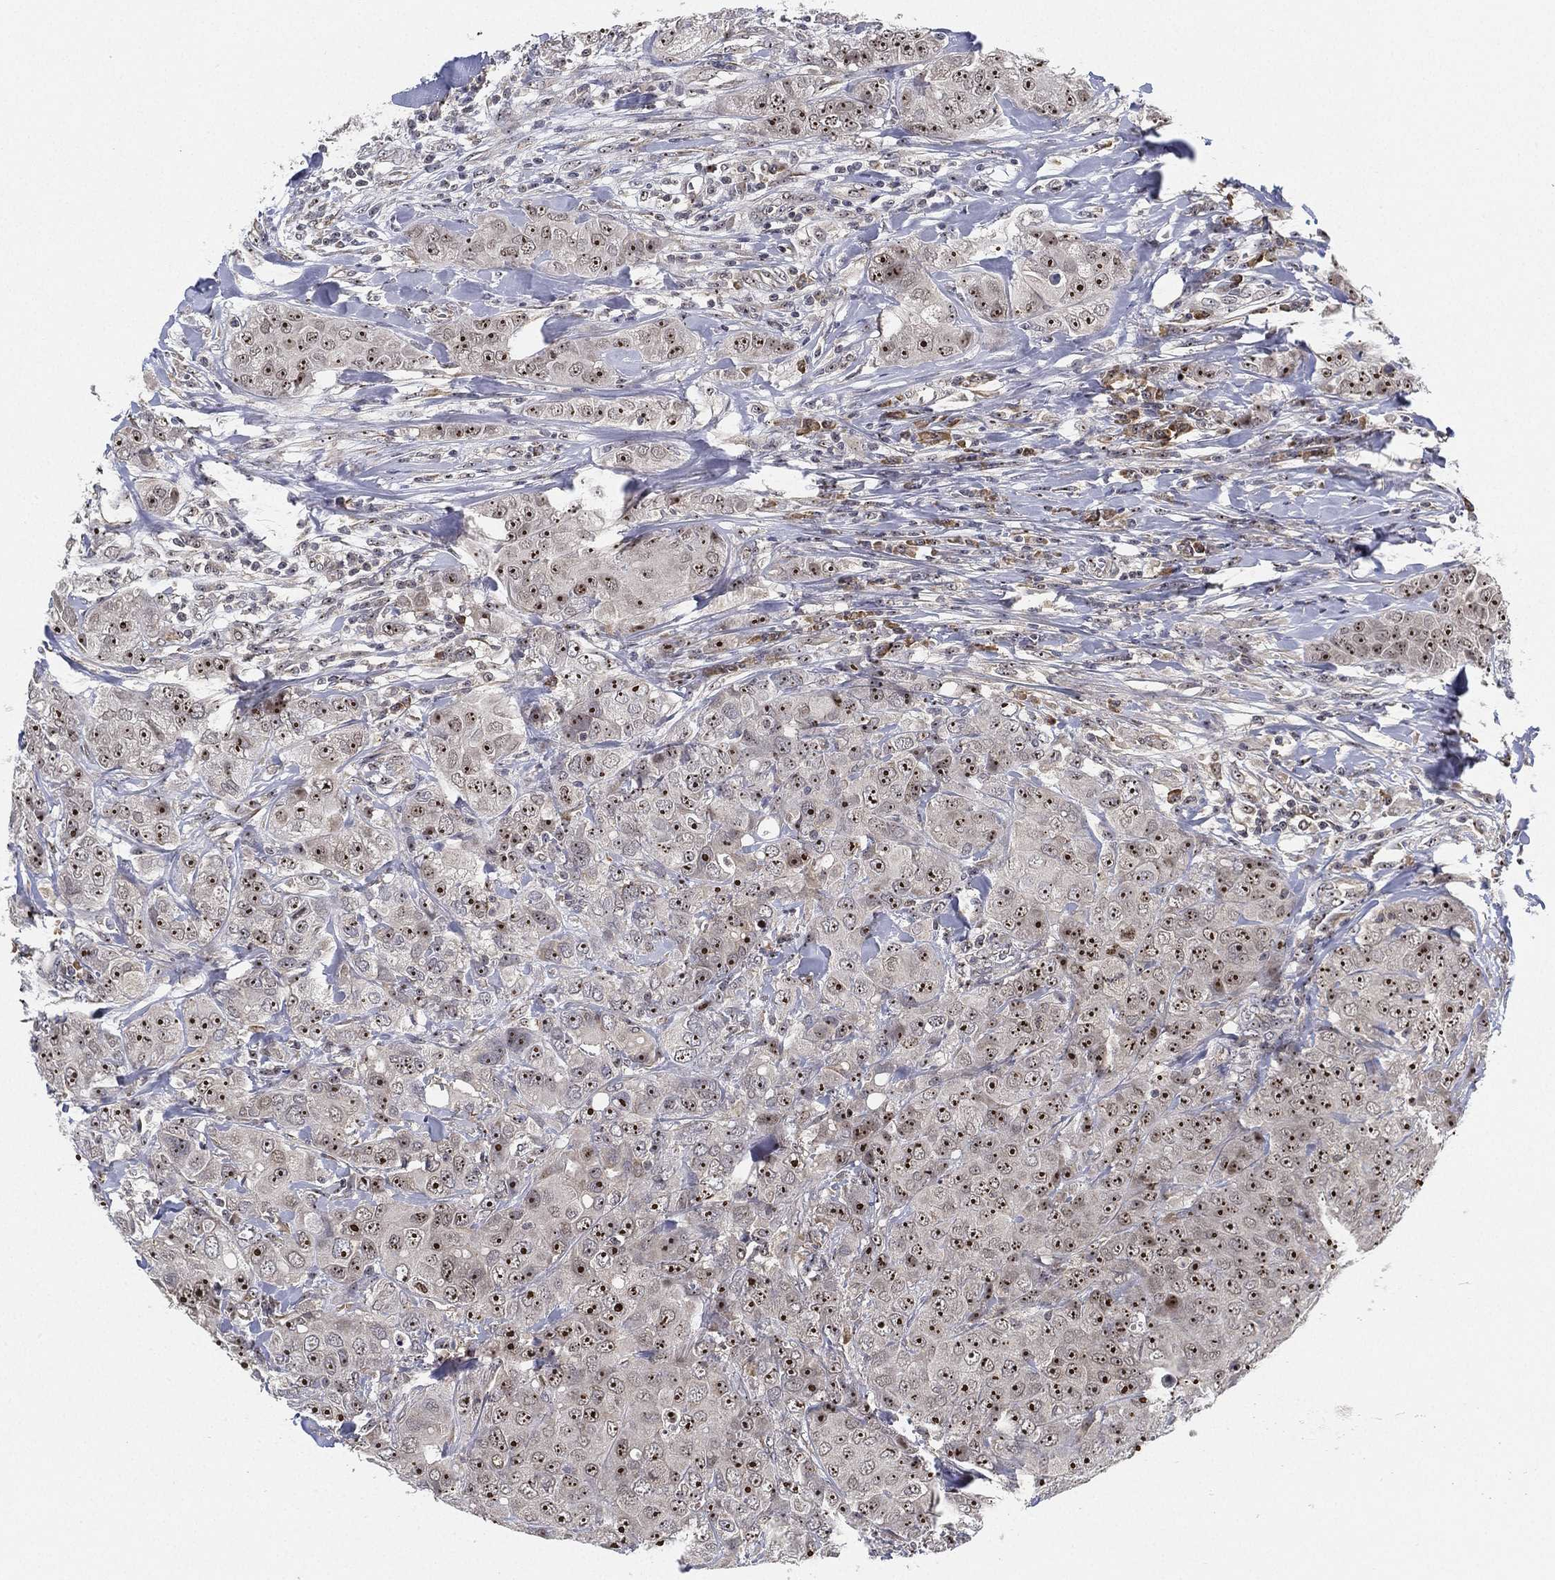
{"staining": {"intensity": "strong", "quantity": "25%-75%", "location": "nuclear"}, "tissue": "breast cancer", "cell_type": "Tumor cells", "image_type": "cancer", "snomed": [{"axis": "morphology", "description": "Duct carcinoma"}, {"axis": "topography", "description": "Breast"}], "caption": "Breast cancer (intraductal carcinoma) was stained to show a protein in brown. There is high levels of strong nuclear positivity in about 25%-75% of tumor cells.", "gene": "PPP1R16B", "patient": {"sex": "female", "age": 43}}